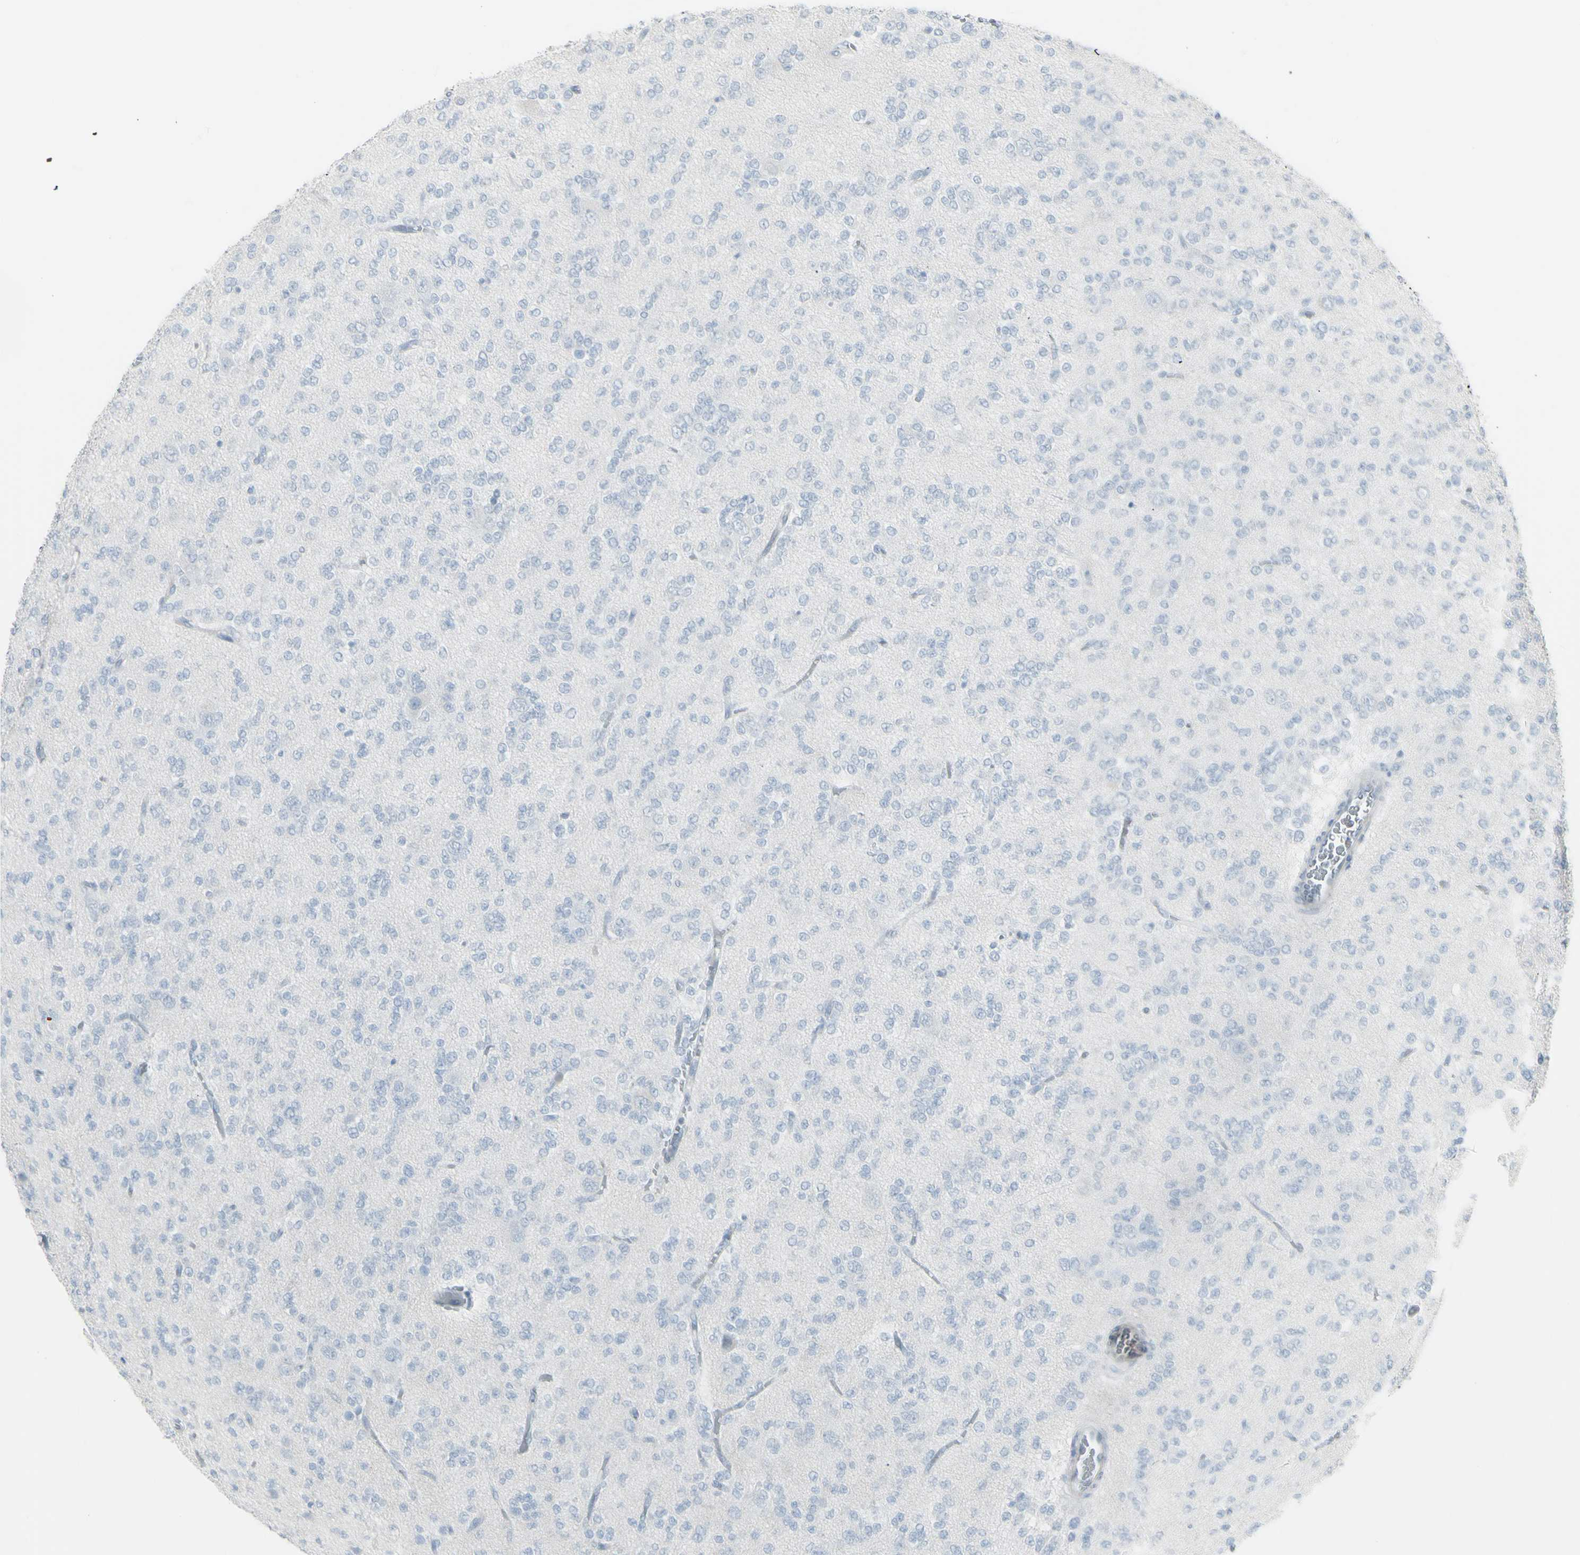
{"staining": {"intensity": "negative", "quantity": "none", "location": "none"}, "tissue": "glioma", "cell_type": "Tumor cells", "image_type": "cancer", "snomed": [{"axis": "morphology", "description": "Glioma, malignant, Low grade"}, {"axis": "topography", "description": "Brain"}], "caption": "There is no significant positivity in tumor cells of malignant glioma (low-grade).", "gene": "YBX2", "patient": {"sex": "male", "age": 38}}